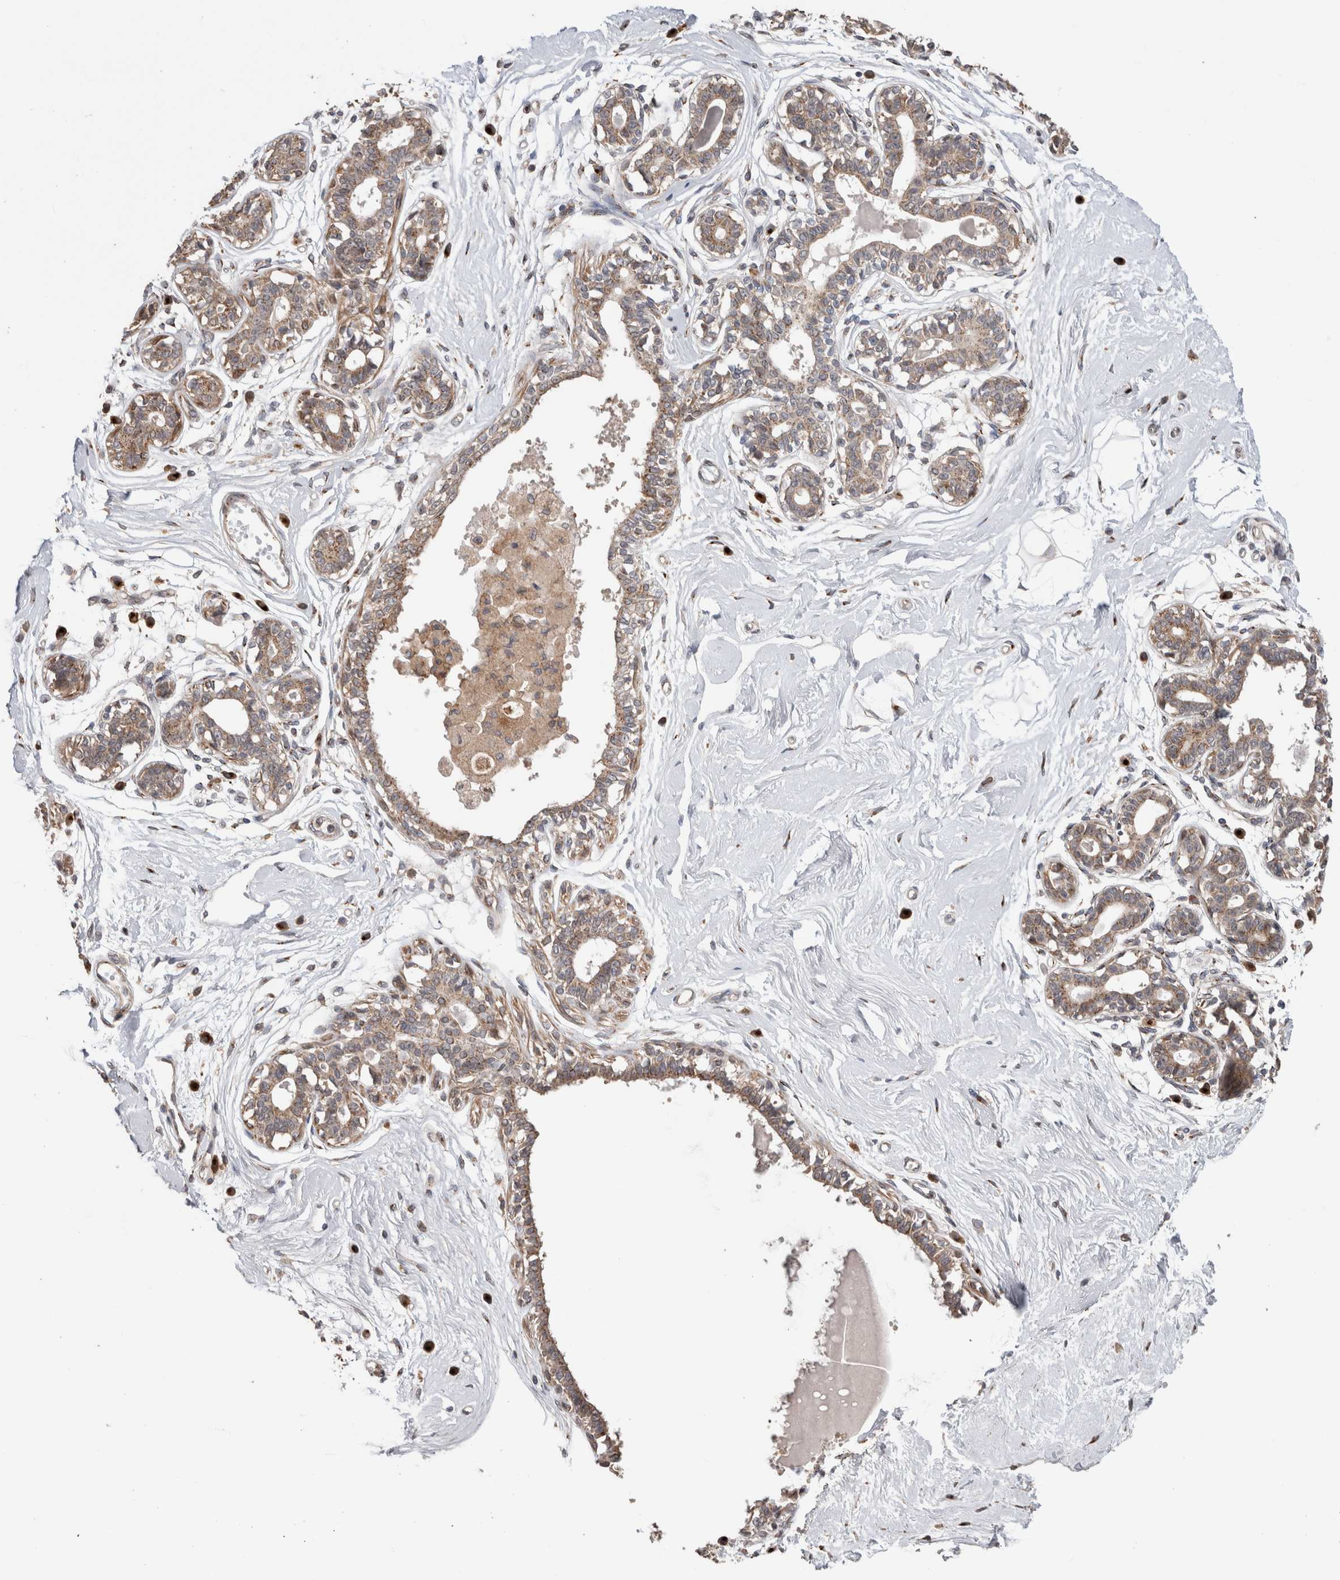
{"staining": {"intensity": "weak", "quantity": "<25%", "location": "cytoplasmic/membranous"}, "tissue": "breast", "cell_type": "Adipocytes", "image_type": "normal", "snomed": [{"axis": "morphology", "description": "Normal tissue, NOS"}, {"axis": "topography", "description": "Breast"}], "caption": "This is a micrograph of immunohistochemistry staining of normal breast, which shows no positivity in adipocytes. Nuclei are stained in blue.", "gene": "TRIM5", "patient": {"sex": "female", "age": 45}}